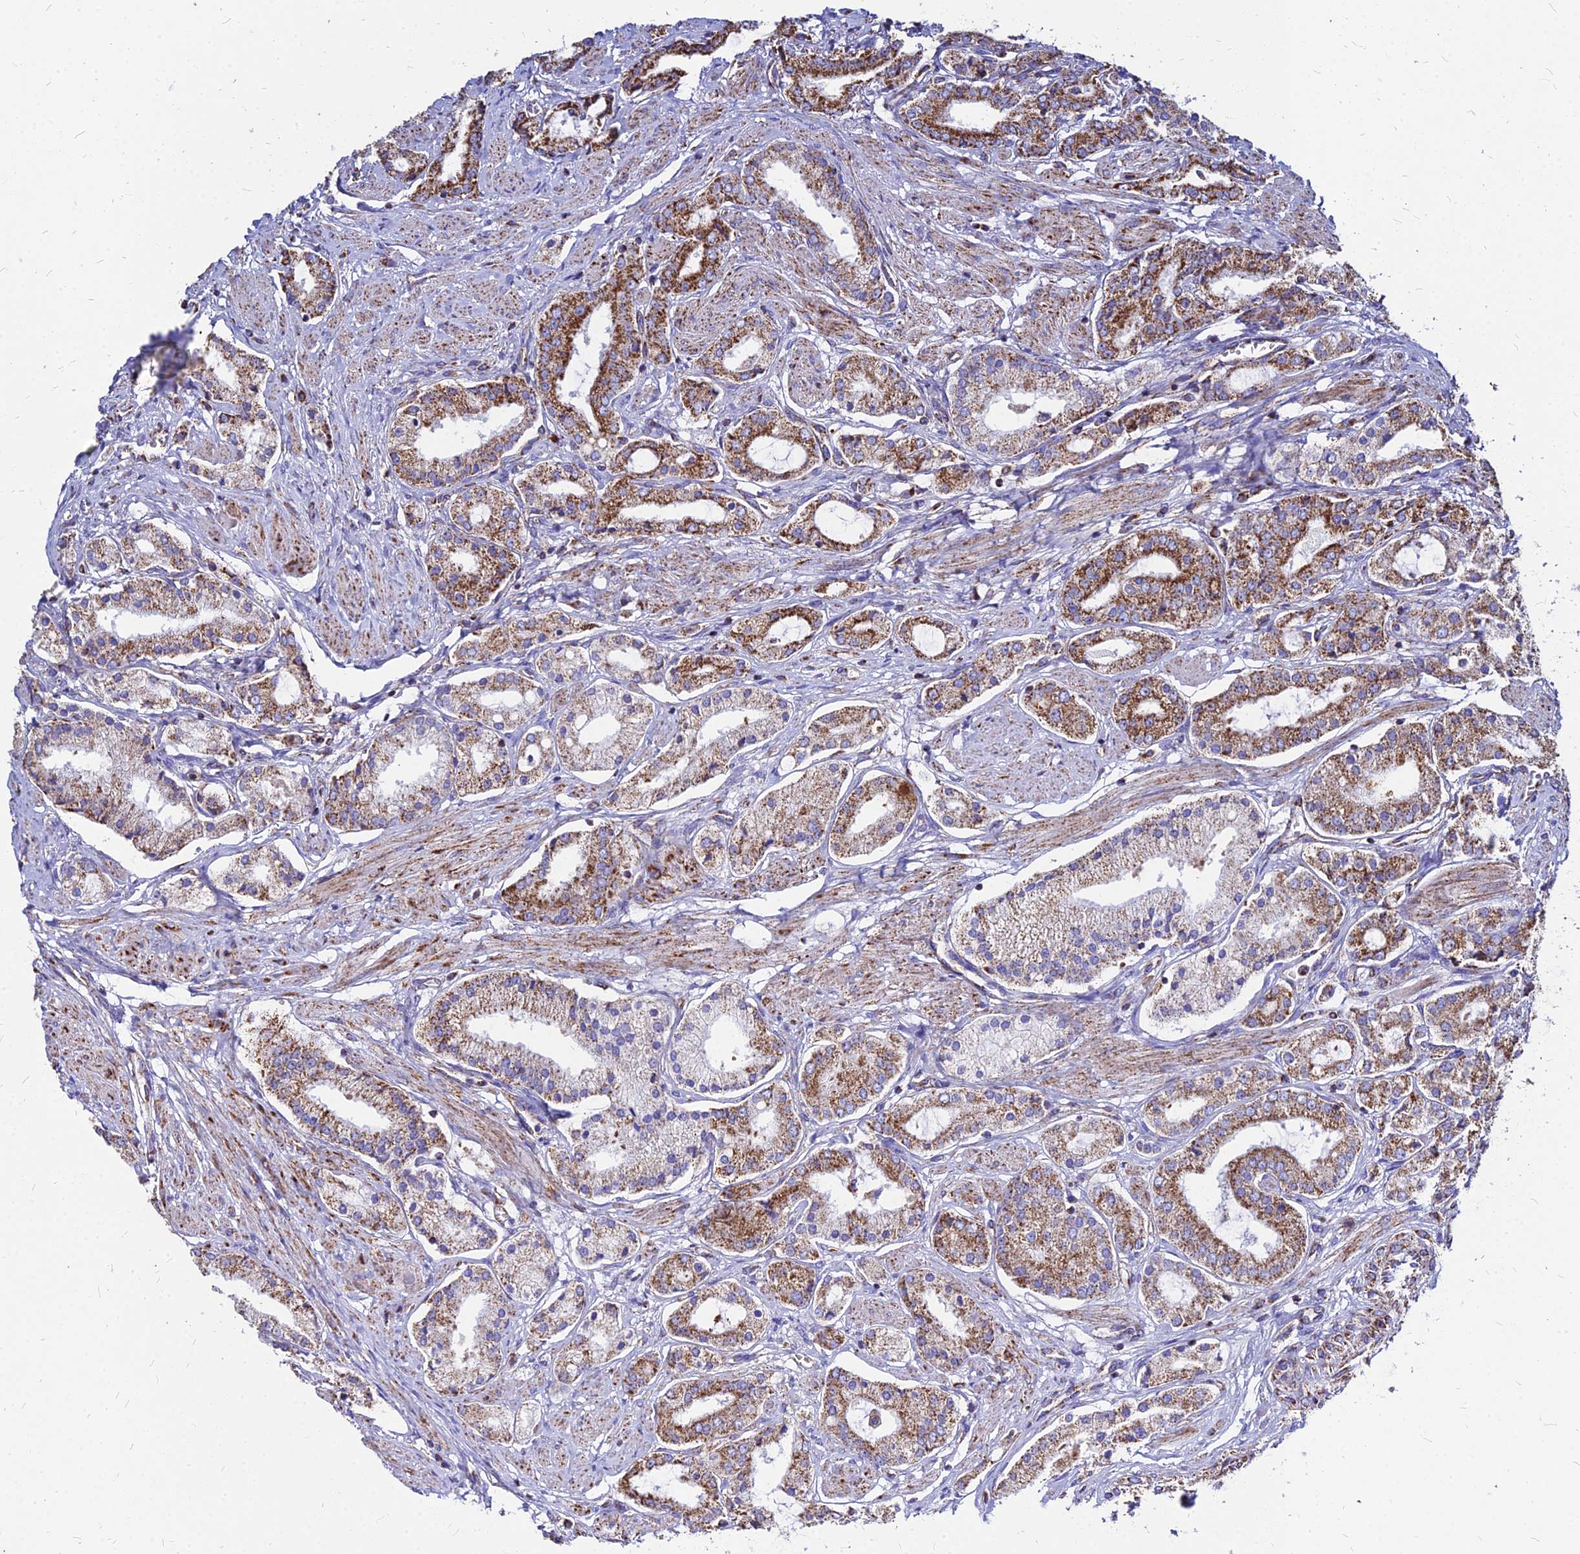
{"staining": {"intensity": "moderate", "quantity": ">75%", "location": "cytoplasmic/membranous"}, "tissue": "prostate cancer", "cell_type": "Tumor cells", "image_type": "cancer", "snomed": [{"axis": "morphology", "description": "Adenocarcinoma, High grade"}, {"axis": "topography", "description": "Prostate and seminal vesicle, NOS"}], "caption": "Prostate high-grade adenocarcinoma tissue displays moderate cytoplasmic/membranous expression in approximately >75% of tumor cells, visualized by immunohistochemistry. The staining was performed using DAB to visualize the protein expression in brown, while the nuclei were stained in blue with hematoxylin (Magnification: 20x).", "gene": "DLD", "patient": {"sex": "male", "age": 64}}